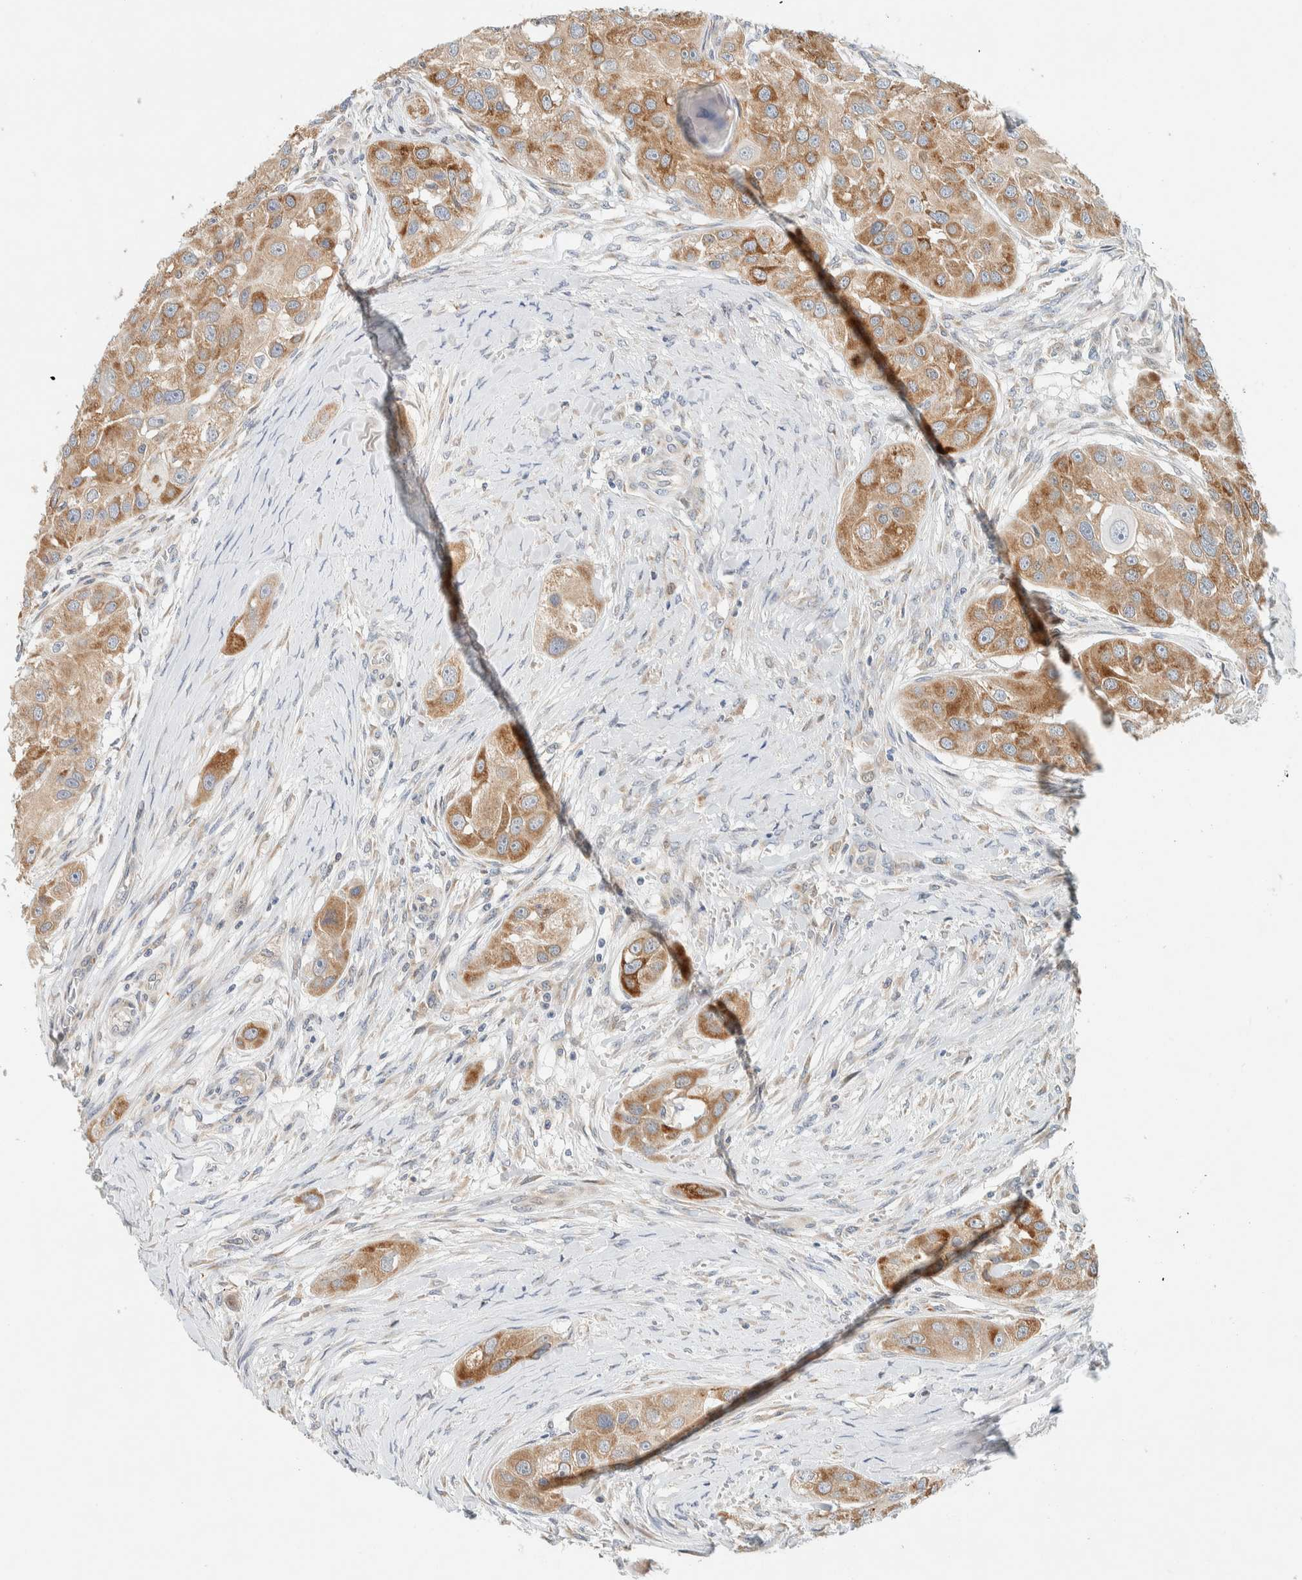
{"staining": {"intensity": "moderate", "quantity": ">75%", "location": "cytoplasmic/membranous"}, "tissue": "head and neck cancer", "cell_type": "Tumor cells", "image_type": "cancer", "snomed": [{"axis": "morphology", "description": "Normal tissue, NOS"}, {"axis": "morphology", "description": "Squamous cell carcinoma, NOS"}, {"axis": "topography", "description": "Skeletal muscle"}, {"axis": "topography", "description": "Head-Neck"}], "caption": "Tumor cells demonstrate medium levels of moderate cytoplasmic/membranous positivity in approximately >75% of cells in human squamous cell carcinoma (head and neck).", "gene": "SUMF2", "patient": {"sex": "male", "age": 51}}